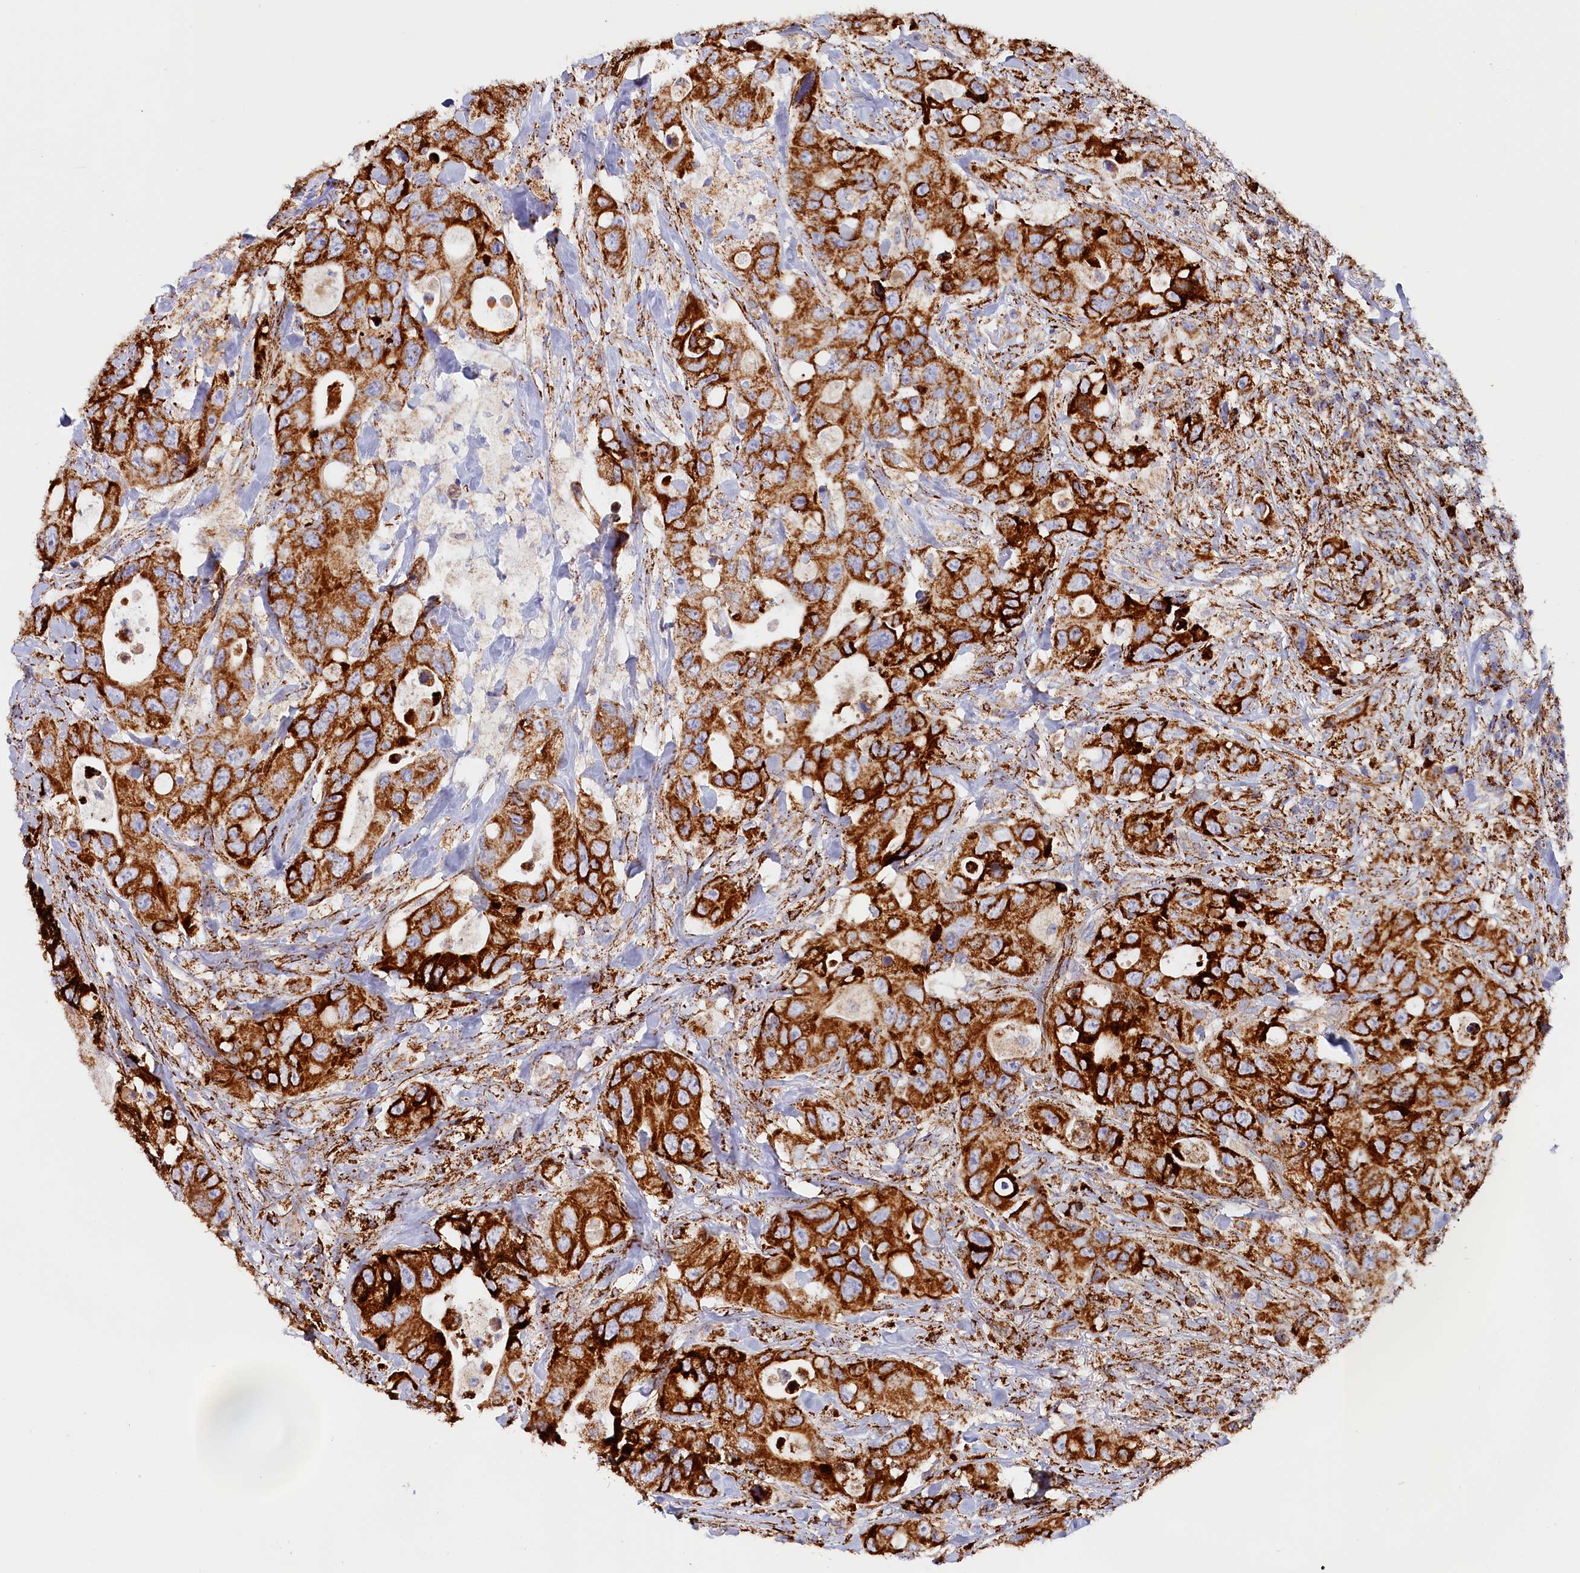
{"staining": {"intensity": "strong", "quantity": ">75%", "location": "cytoplasmic/membranous"}, "tissue": "colorectal cancer", "cell_type": "Tumor cells", "image_type": "cancer", "snomed": [{"axis": "morphology", "description": "Adenocarcinoma, NOS"}, {"axis": "topography", "description": "Colon"}], "caption": "About >75% of tumor cells in adenocarcinoma (colorectal) demonstrate strong cytoplasmic/membranous protein expression as visualized by brown immunohistochemical staining.", "gene": "AKTIP", "patient": {"sex": "female", "age": 46}}